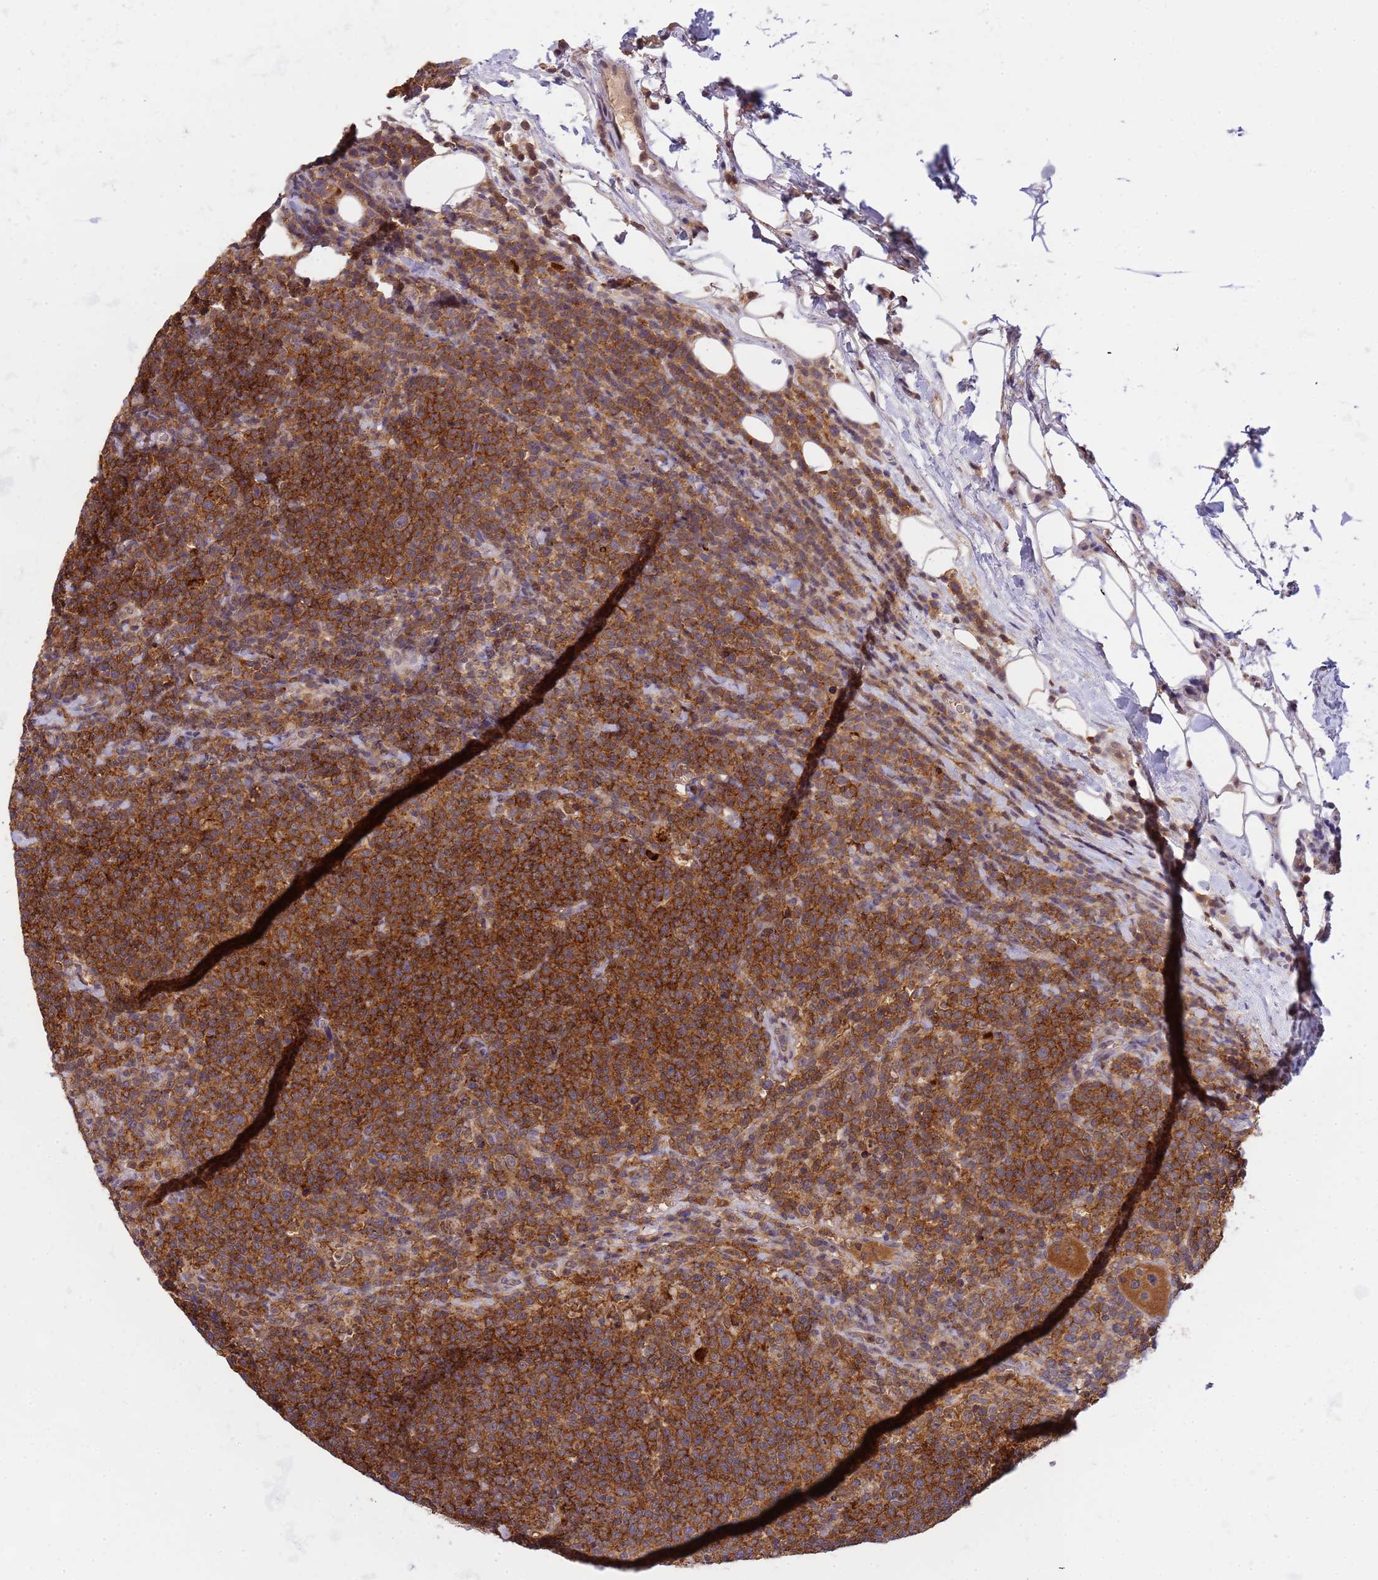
{"staining": {"intensity": "strong", "quantity": ">75%", "location": "cytoplasmic/membranous"}, "tissue": "lymphoma", "cell_type": "Tumor cells", "image_type": "cancer", "snomed": [{"axis": "morphology", "description": "Malignant lymphoma, non-Hodgkin's type, High grade"}, {"axis": "topography", "description": "Lymph node"}], "caption": "The micrograph reveals a brown stain indicating the presence of a protein in the cytoplasmic/membranous of tumor cells in high-grade malignant lymphoma, non-Hodgkin's type.", "gene": "CD53", "patient": {"sex": "male", "age": 61}}